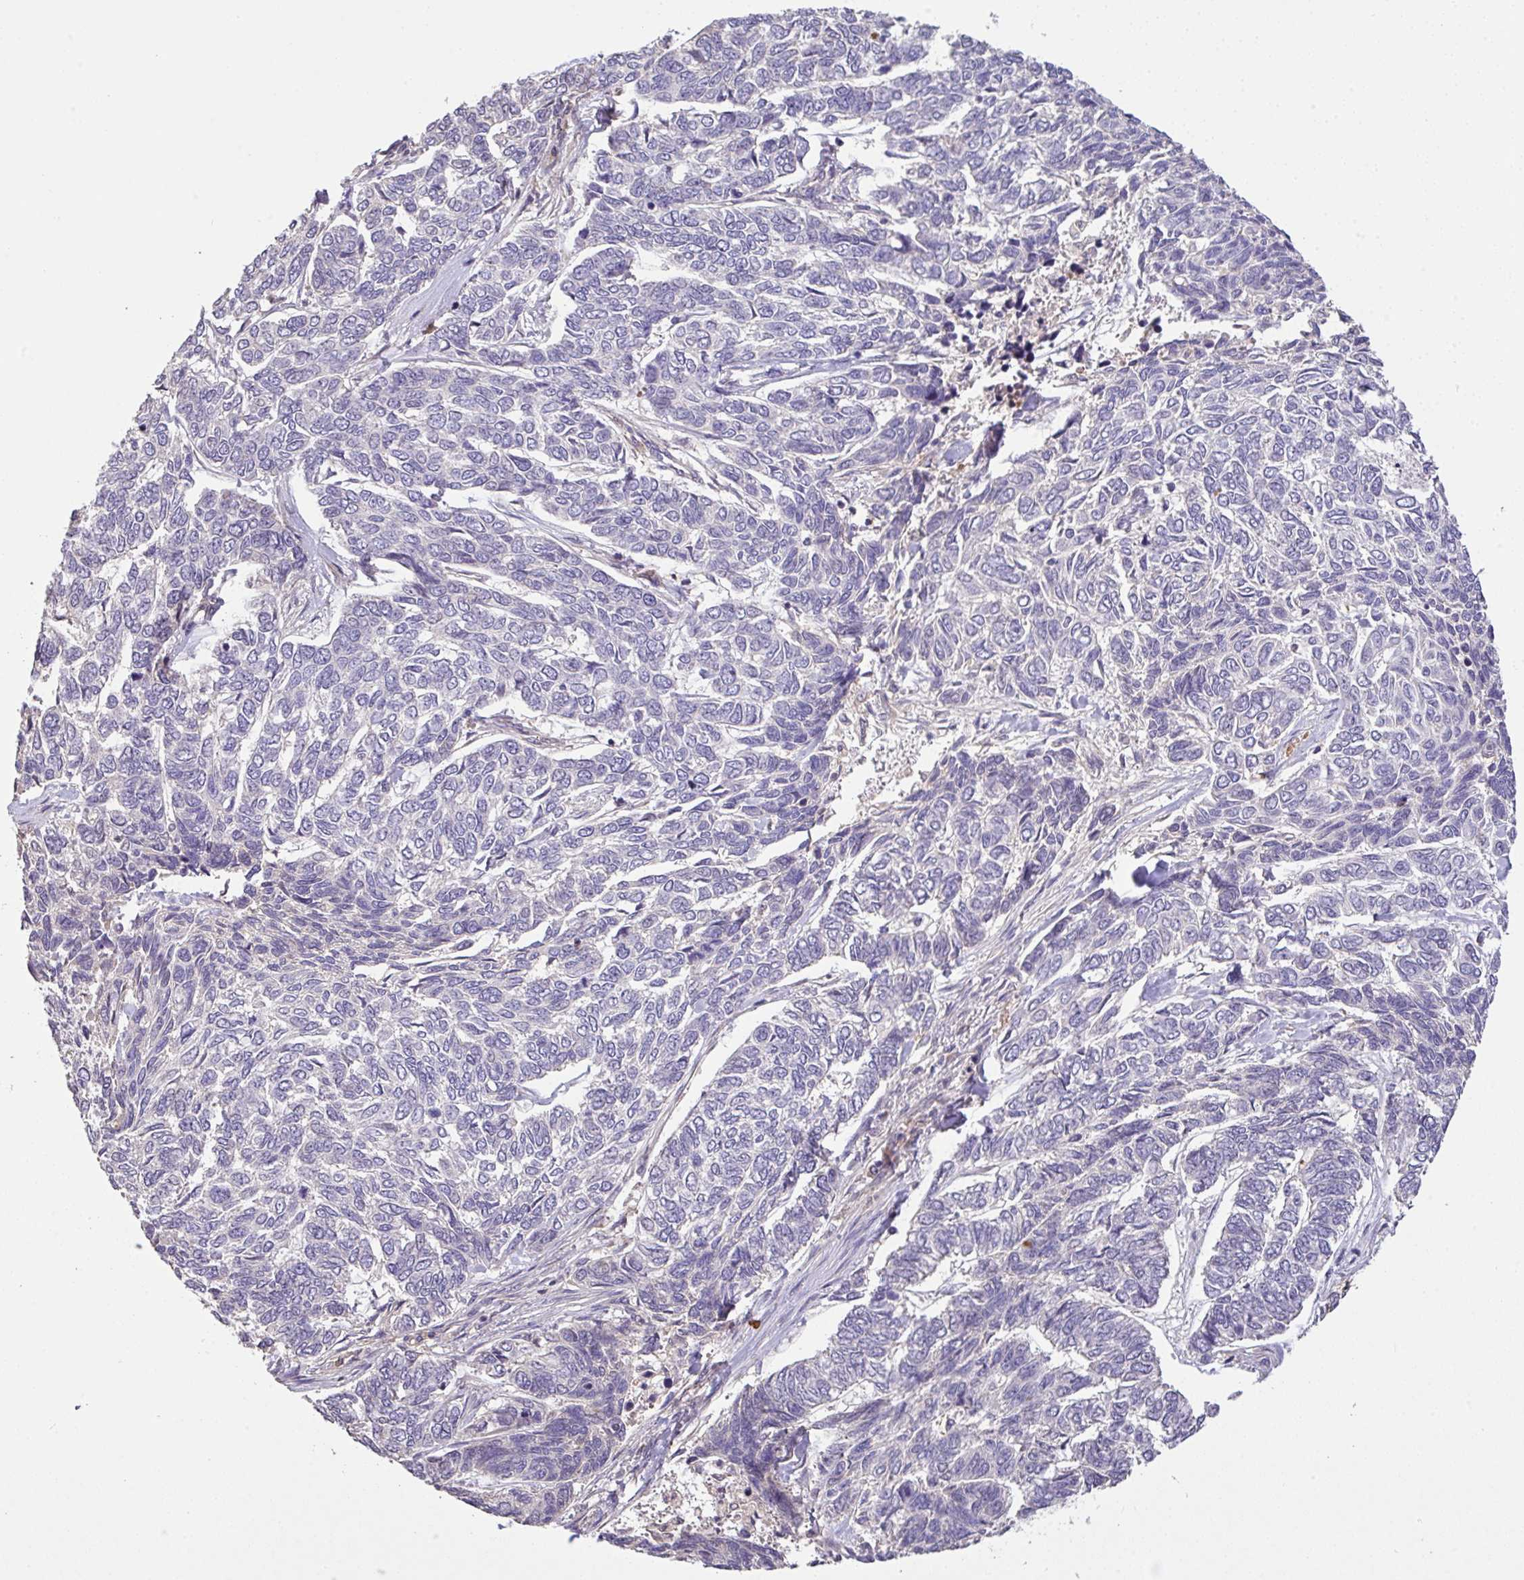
{"staining": {"intensity": "negative", "quantity": "none", "location": "none"}, "tissue": "skin cancer", "cell_type": "Tumor cells", "image_type": "cancer", "snomed": [{"axis": "morphology", "description": "Basal cell carcinoma"}, {"axis": "topography", "description": "Skin"}], "caption": "A histopathology image of human skin cancer is negative for staining in tumor cells.", "gene": "C1QTNF9B", "patient": {"sex": "female", "age": 65}}